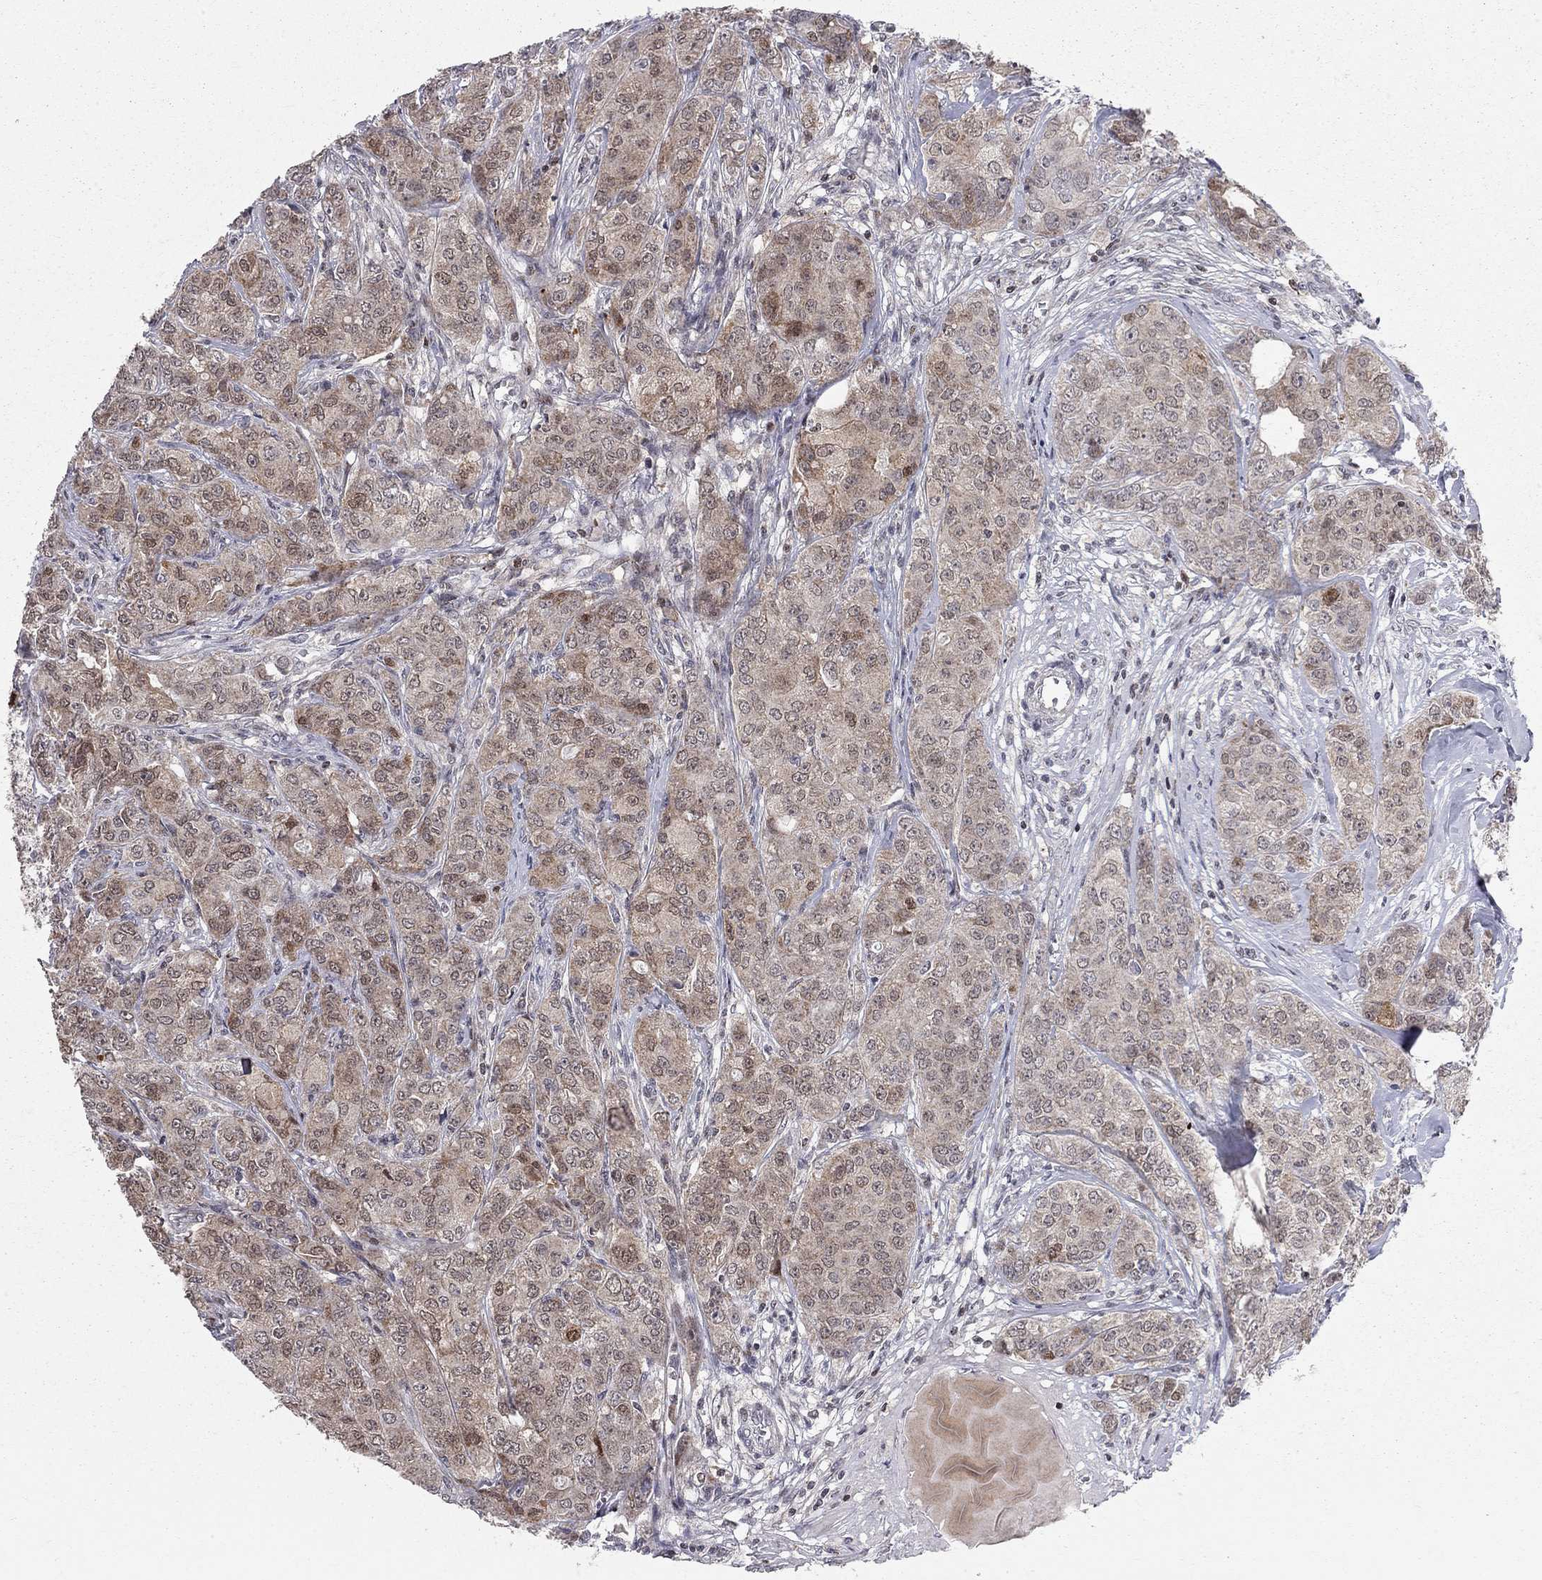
{"staining": {"intensity": "weak", "quantity": "<25%", "location": "cytoplasmic/membranous,nuclear"}, "tissue": "breast cancer", "cell_type": "Tumor cells", "image_type": "cancer", "snomed": [{"axis": "morphology", "description": "Duct carcinoma"}, {"axis": "topography", "description": "Breast"}], "caption": "Protein analysis of invasive ductal carcinoma (breast) displays no significant positivity in tumor cells.", "gene": "HDAC3", "patient": {"sex": "female", "age": 43}}